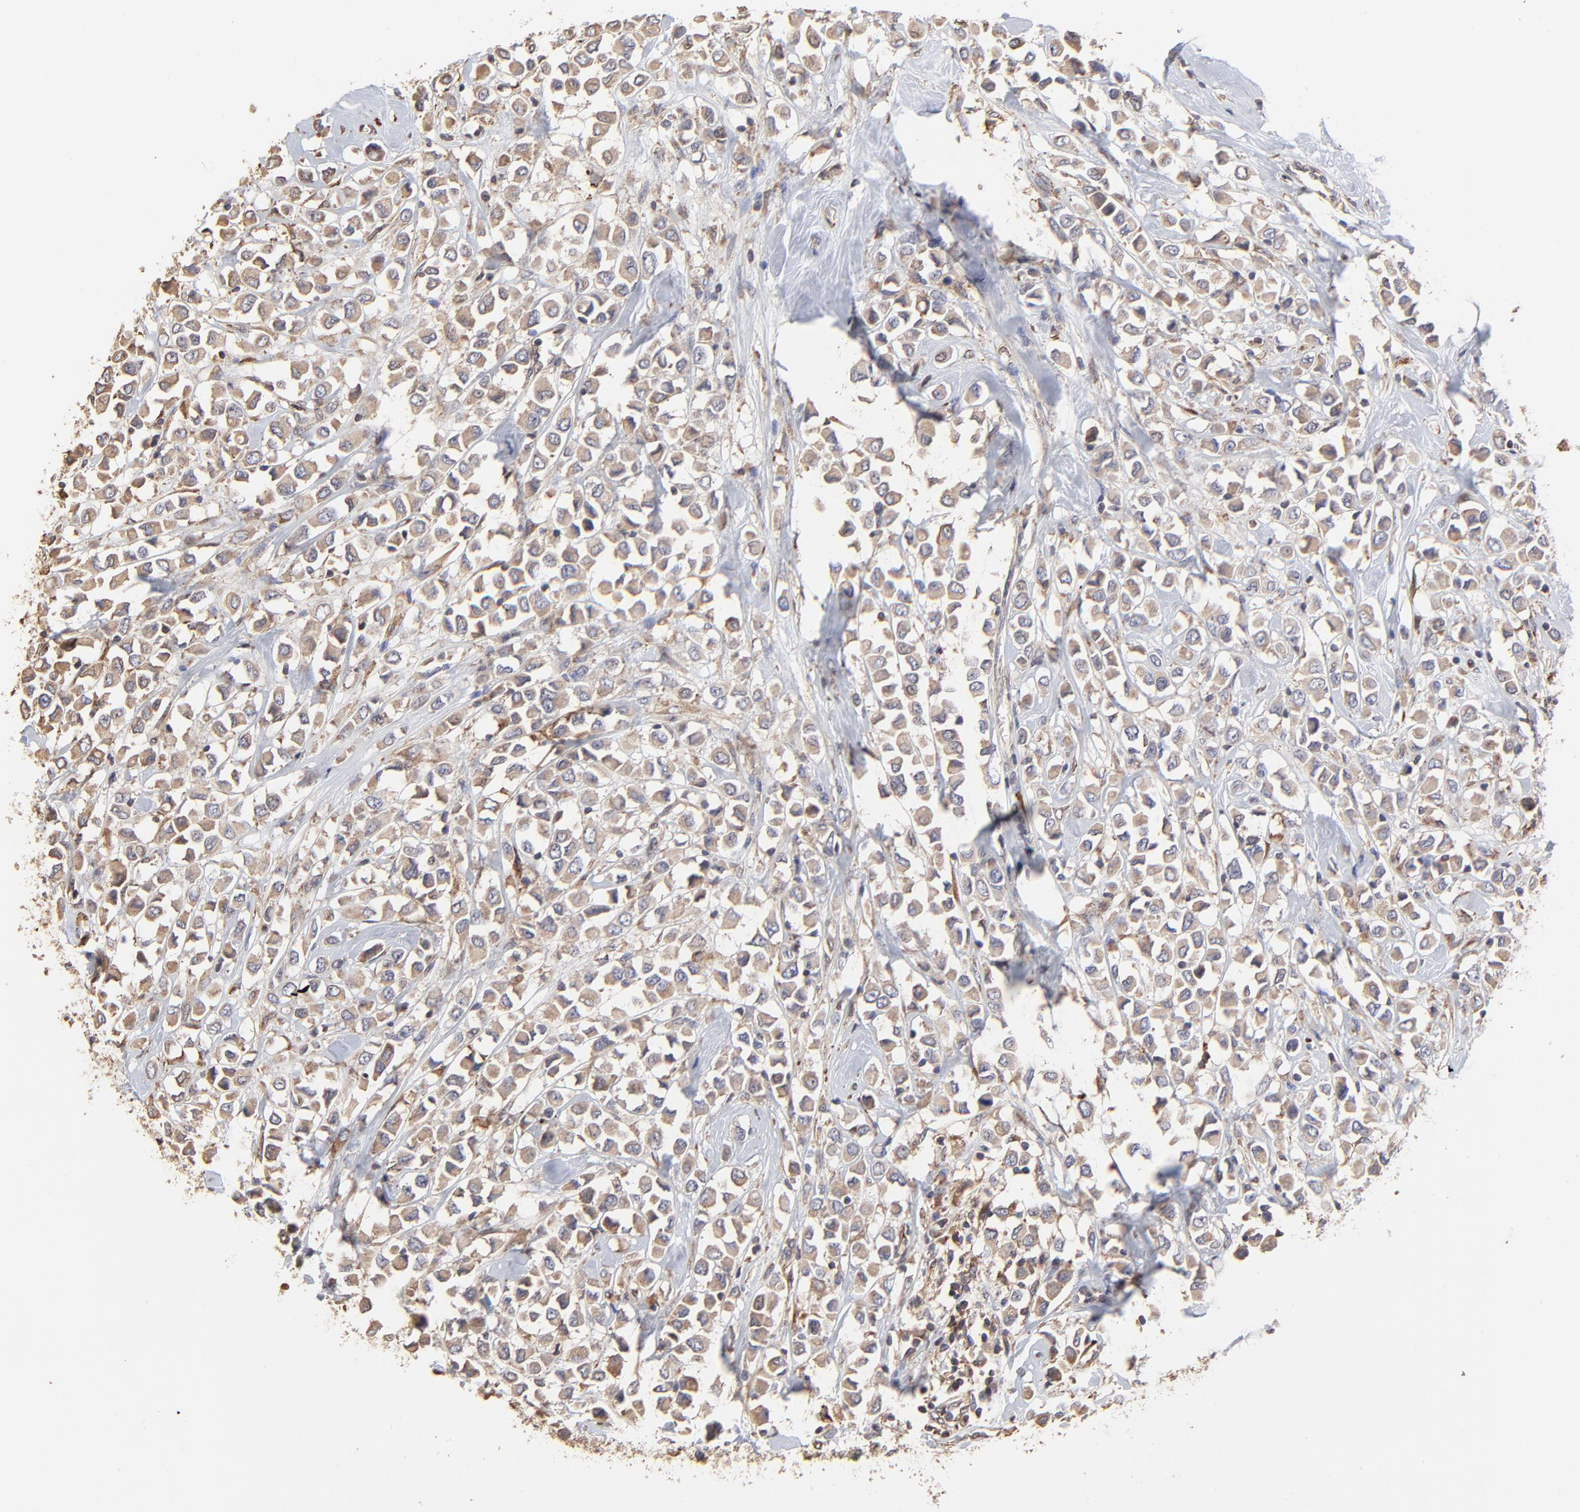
{"staining": {"intensity": "strong", "quantity": ">75%", "location": "cytoplasmic/membranous"}, "tissue": "breast cancer", "cell_type": "Tumor cells", "image_type": "cancer", "snomed": [{"axis": "morphology", "description": "Duct carcinoma"}, {"axis": "topography", "description": "Breast"}], "caption": "Immunohistochemistry (IHC) micrograph of breast invasive ductal carcinoma stained for a protein (brown), which shows high levels of strong cytoplasmic/membranous positivity in approximately >75% of tumor cells.", "gene": "ELP2", "patient": {"sex": "female", "age": 61}}